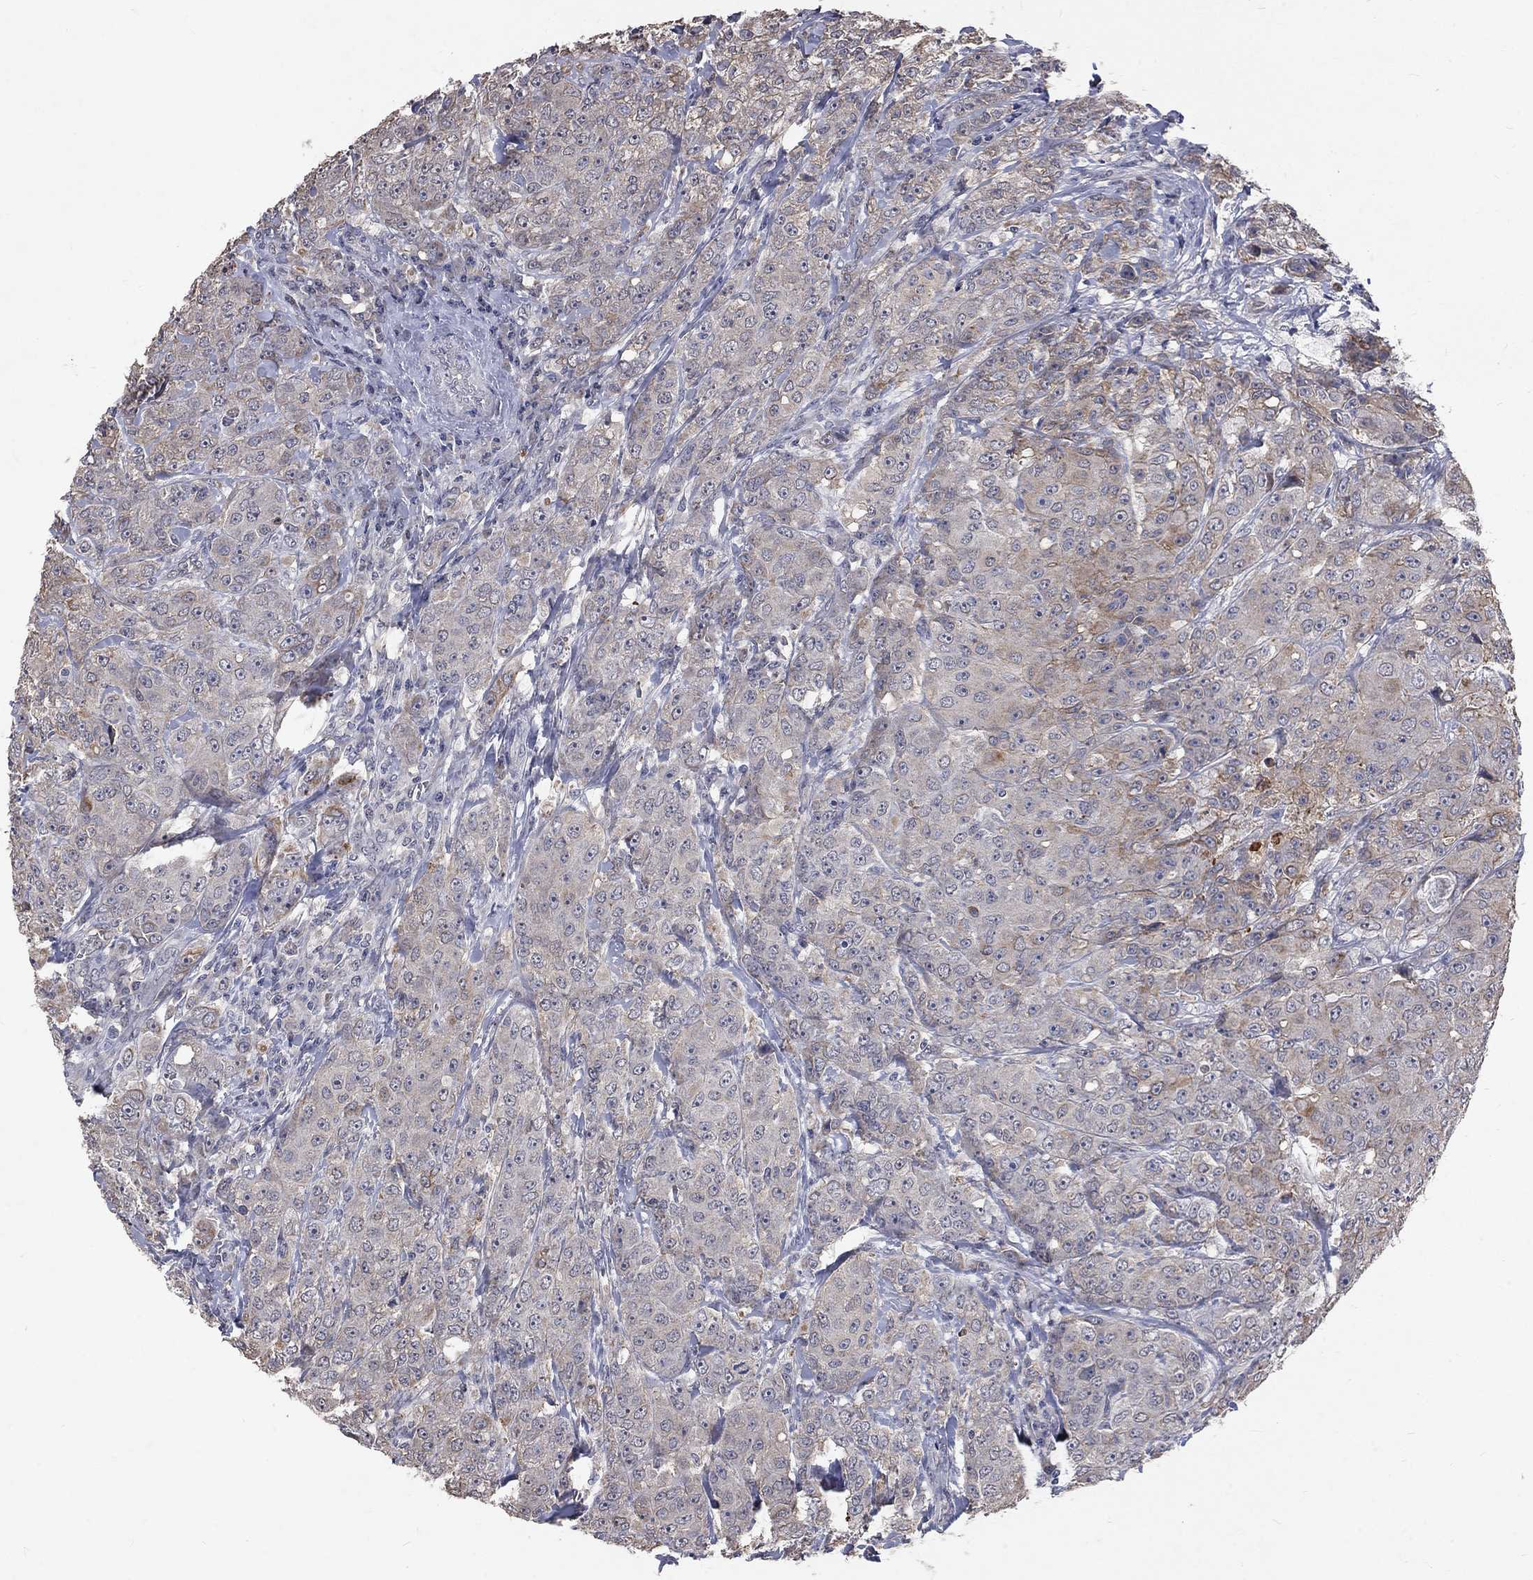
{"staining": {"intensity": "moderate", "quantity": "<25%", "location": "cytoplasmic/membranous"}, "tissue": "breast cancer", "cell_type": "Tumor cells", "image_type": "cancer", "snomed": [{"axis": "morphology", "description": "Duct carcinoma"}, {"axis": "topography", "description": "Breast"}], "caption": "The immunohistochemical stain shows moderate cytoplasmic/membranous staining in tumor cells of breast cancer (invasive ductal carcinoma) tissue.", "gene": "CHST5", "patient": {"sex": "female", "age": 43}}